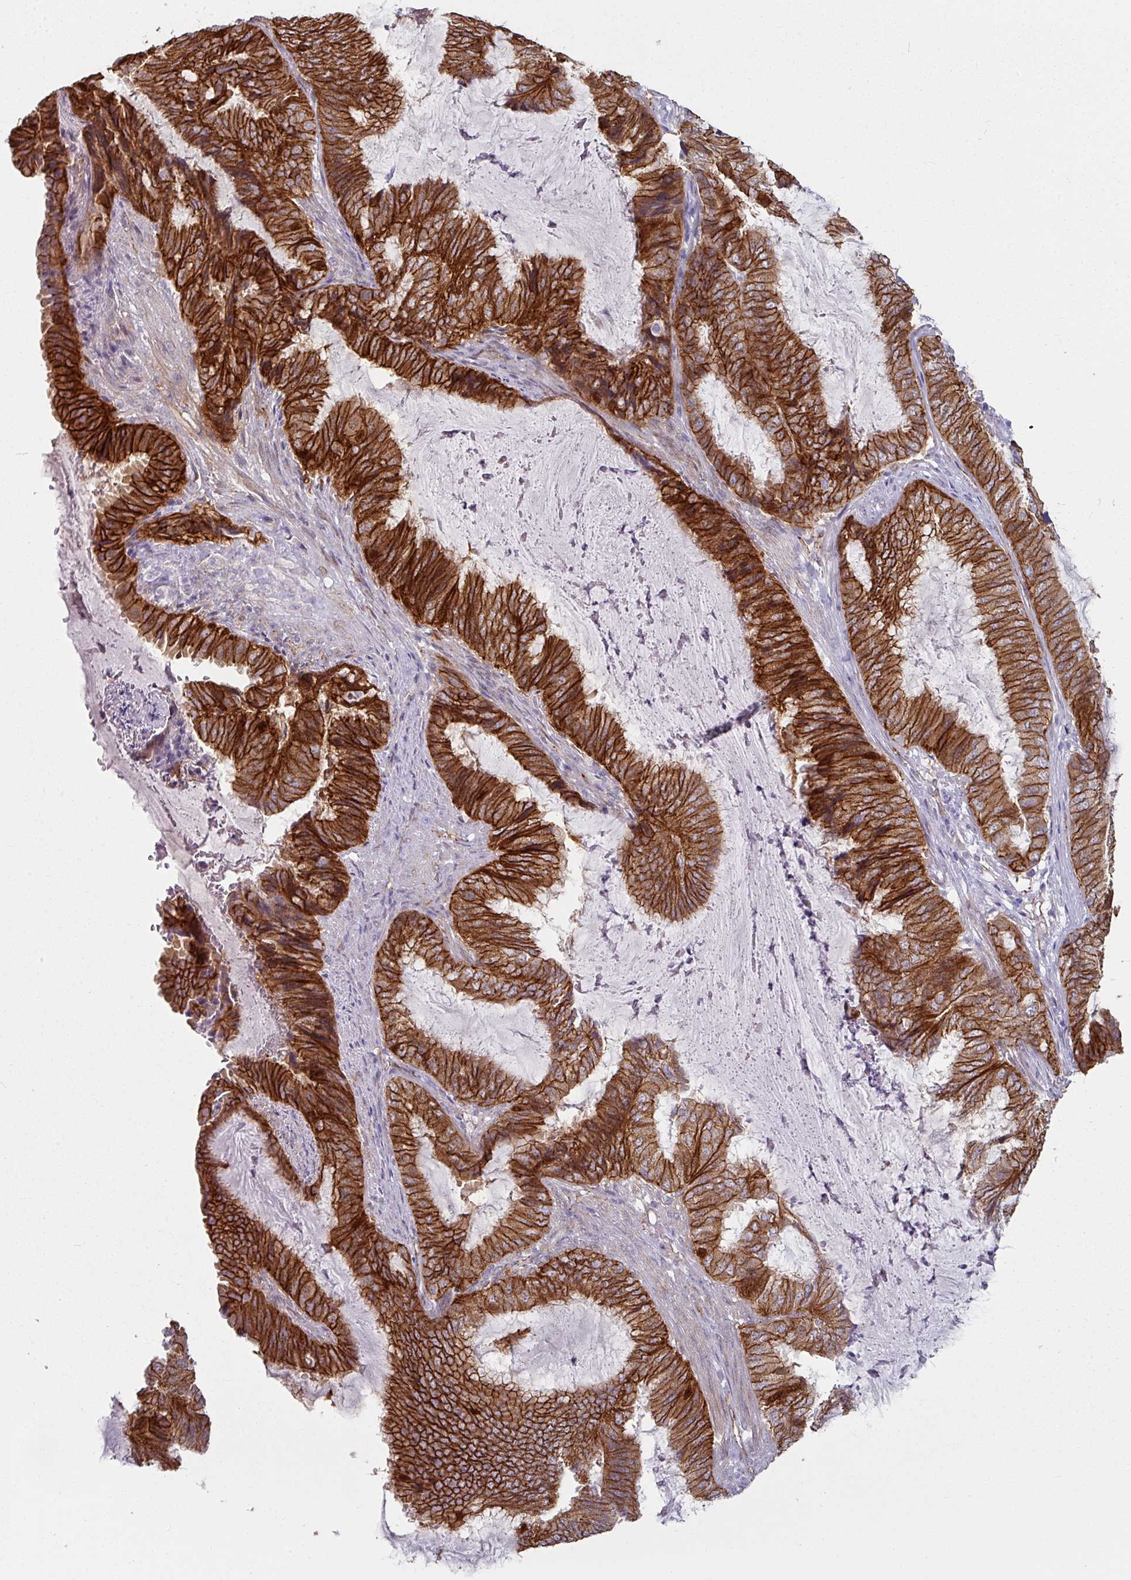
{"staining": {"intensity": "strong", "quantity": ">75%", "location": "cytoplasmic/membranous"}, "tissue": "endometrial cancer", "cell_type": "Tumor cells", "image_type": "cancer", "snomed": [{"axis": "morphology", "description": "Adenocarcinoma, NOS"}, {"axis": "topography", "description": "Endometrium"}], "caption": "Strong cytoplasmic/membranous protein positivity is present in approximately >75% of tumor cells in adenocarcinoma (endometrial).", "gene": "JUP", "patient": {"sex": "female", "age": 51}}